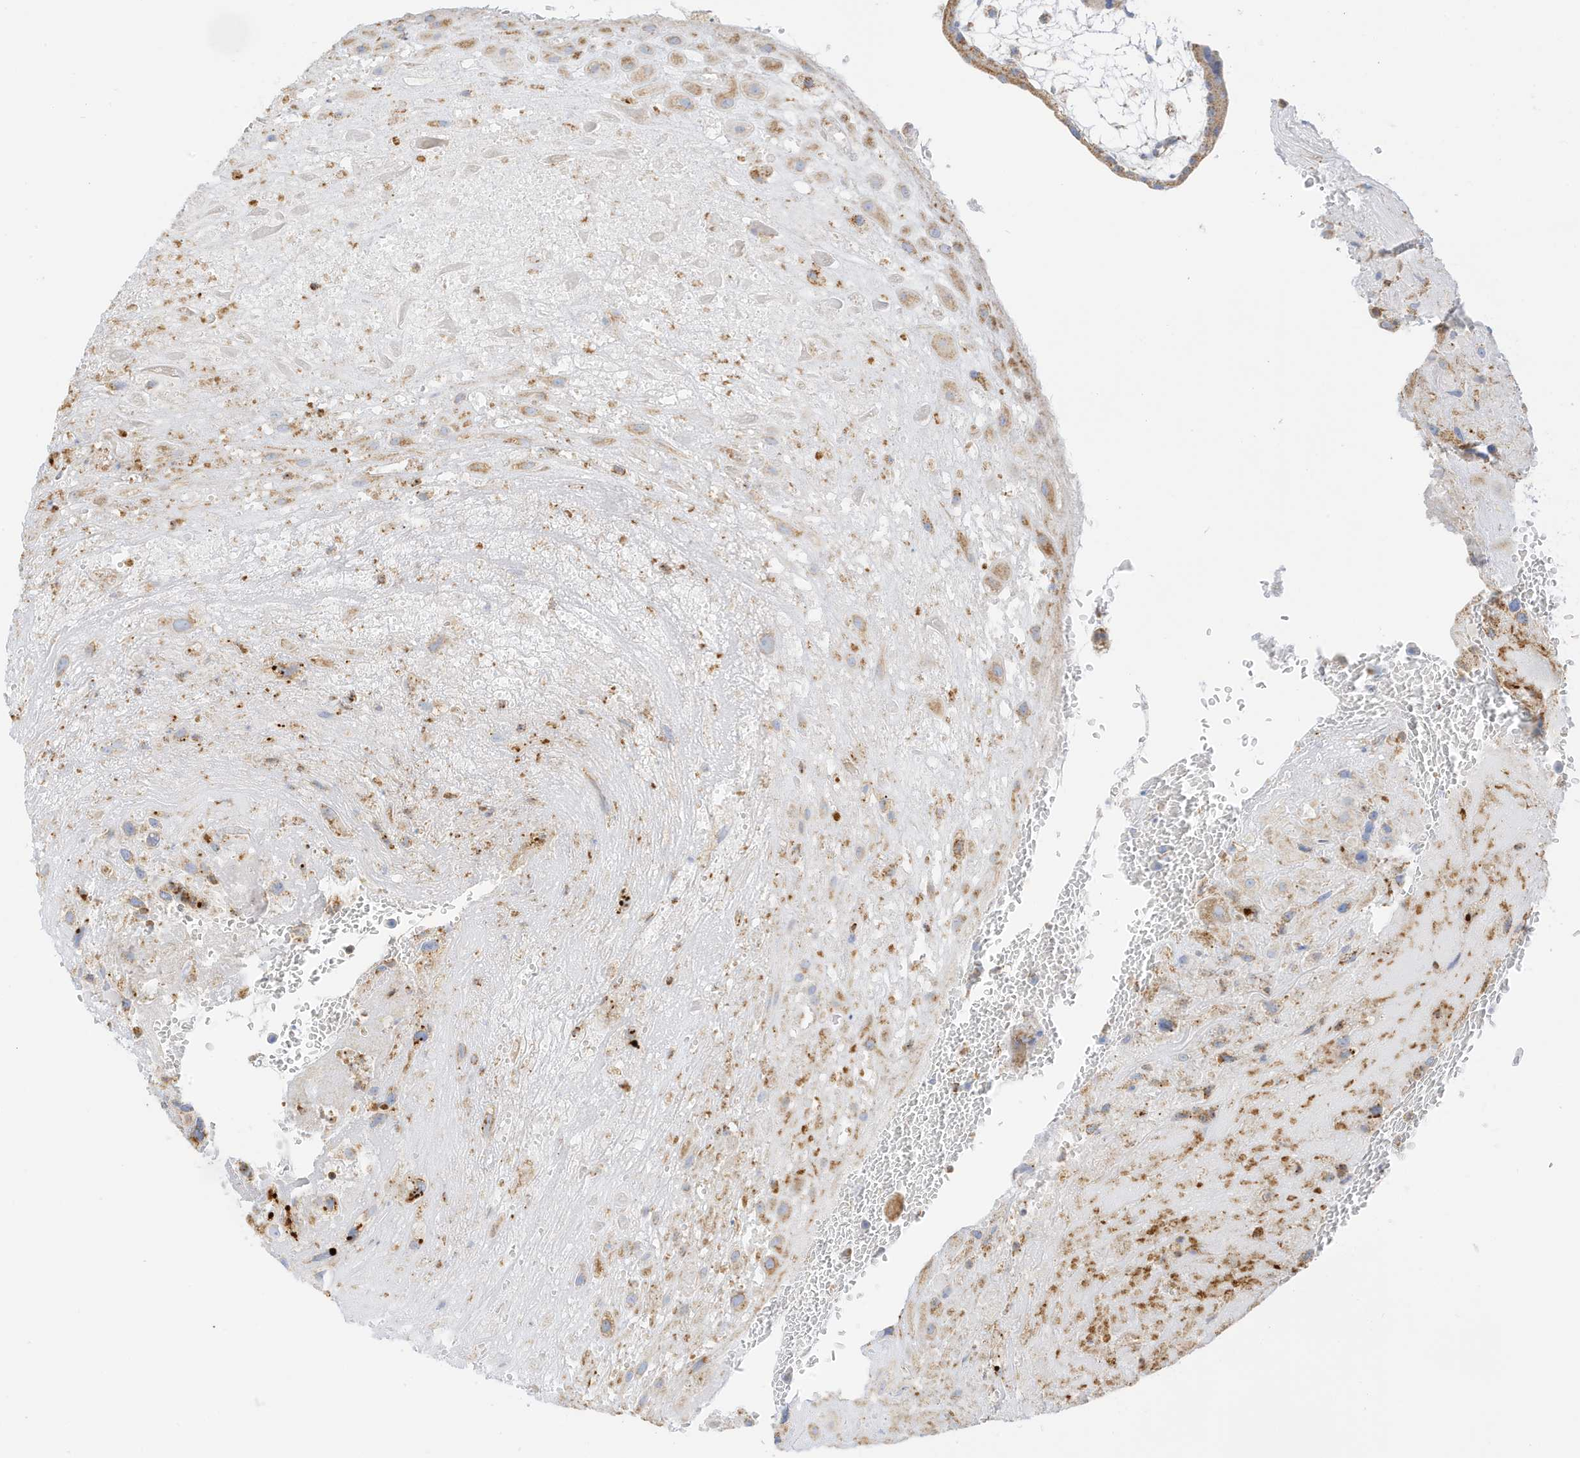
{"staining": {"intensity": "moderate", "quantity": ">75%", "location": "cytoplasmic/membranous"}, "tissue": "placenta", "cell_type": "Decidual cells", "image_type": "normal", "snomed": [{"axis": "morphology", "description": "Normal tissue, NOS"}, {"axis": "topography", "description": "Placenta"}], "caption": "A histopathology image of human placenta stained for a protein shows moderate cytoplasmic/membranous brown staining in decidual cells.", "gene": "CAPN13", "patient": {"sex": "female", "age": 35}}